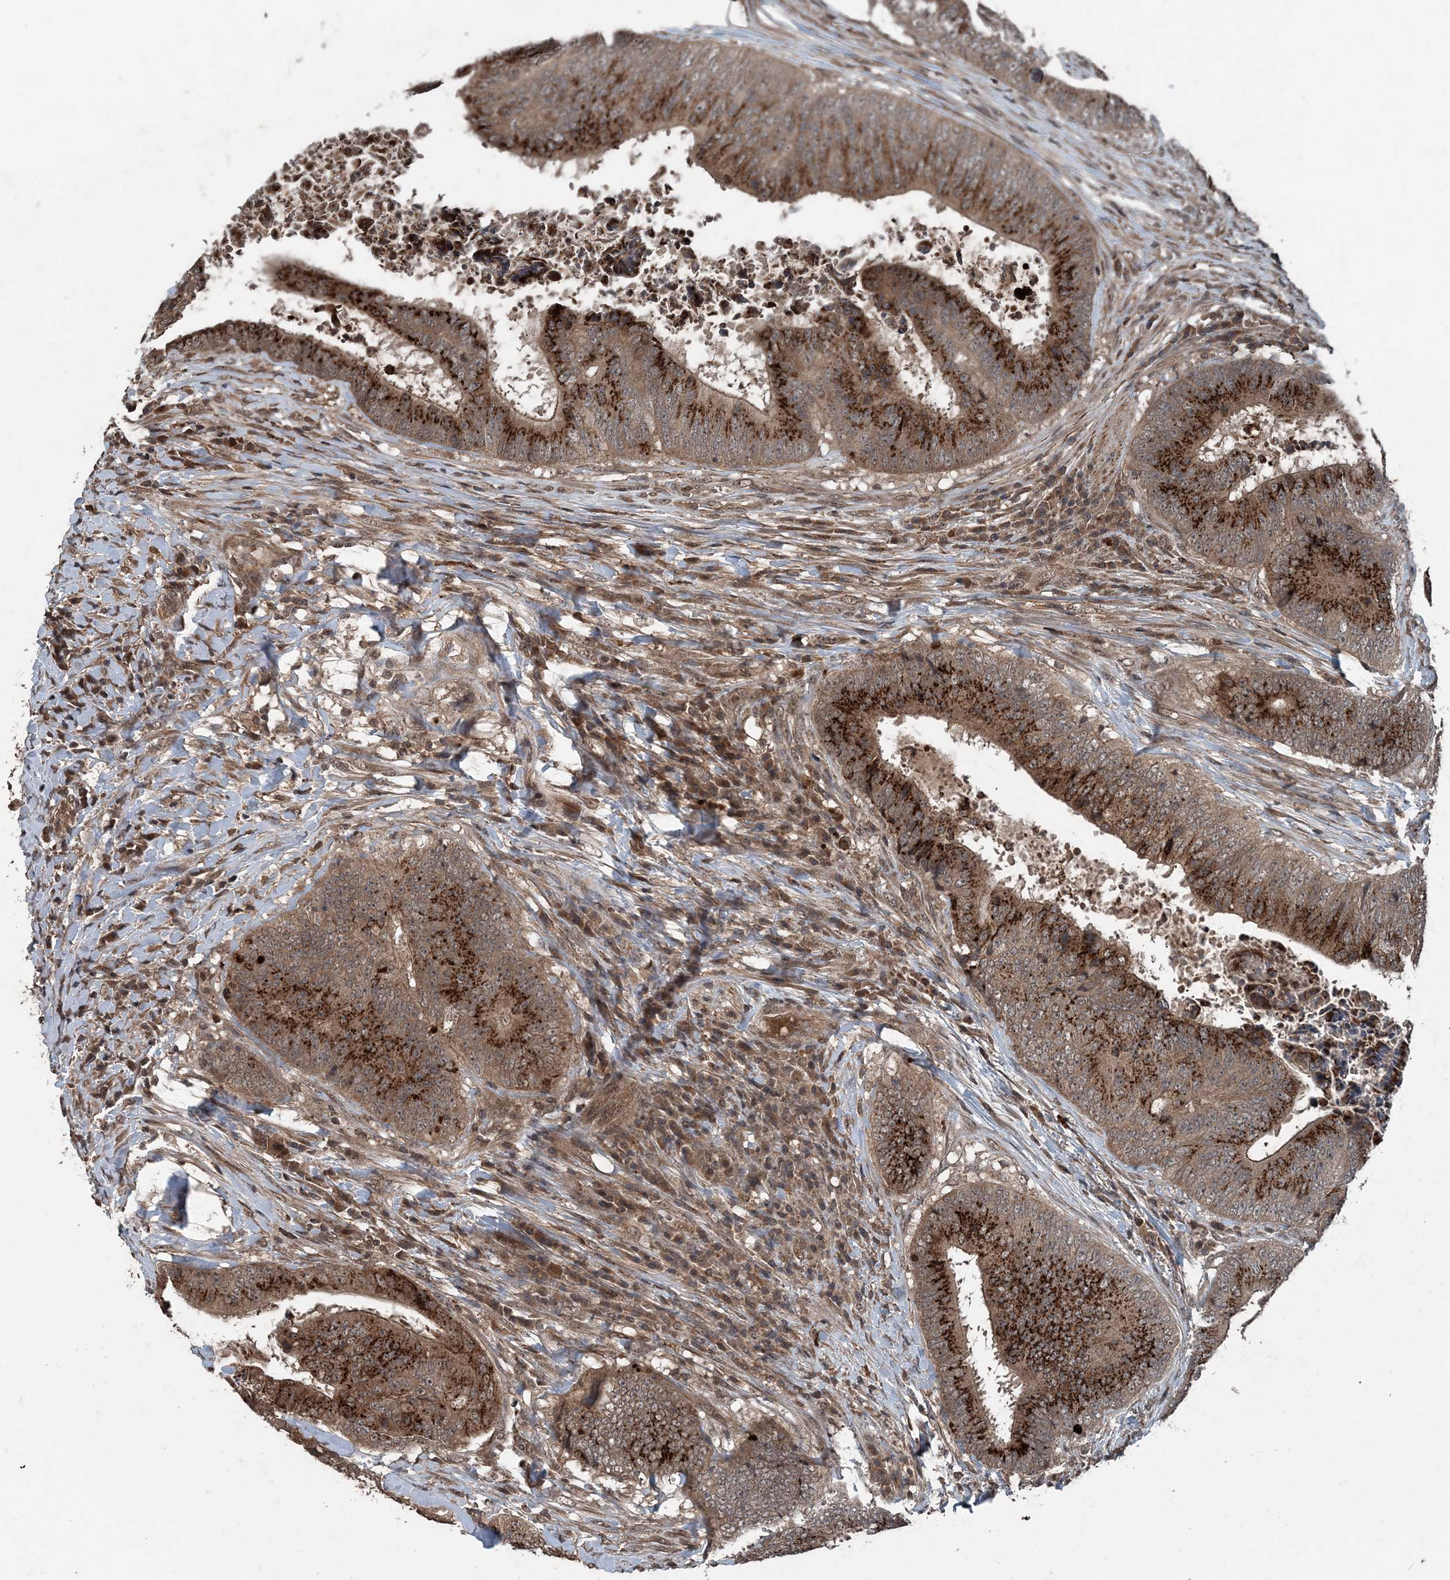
{"staining": {"intensity": "strong", "quantity": ">75%", "location": "cytoplasmic/membranous"}, "tissue": "colorectal cancer", "cell_type": "Tumor cells", "image_type": "cancer", "snomed": [{"axis": "morphology", "description": "Adenocarcinoma, NOS"}, {"axis": "topography", "description": "Rectum"}], "caption": "This micrograph shows immunohistochemistry staining of adenocarcinoma (colorectal), with high strong cytoplasmic/membranous positivity in about >75% of tumor cells.", "gene": "CFL1", "patient": {"sex": "male", "age": 72}}